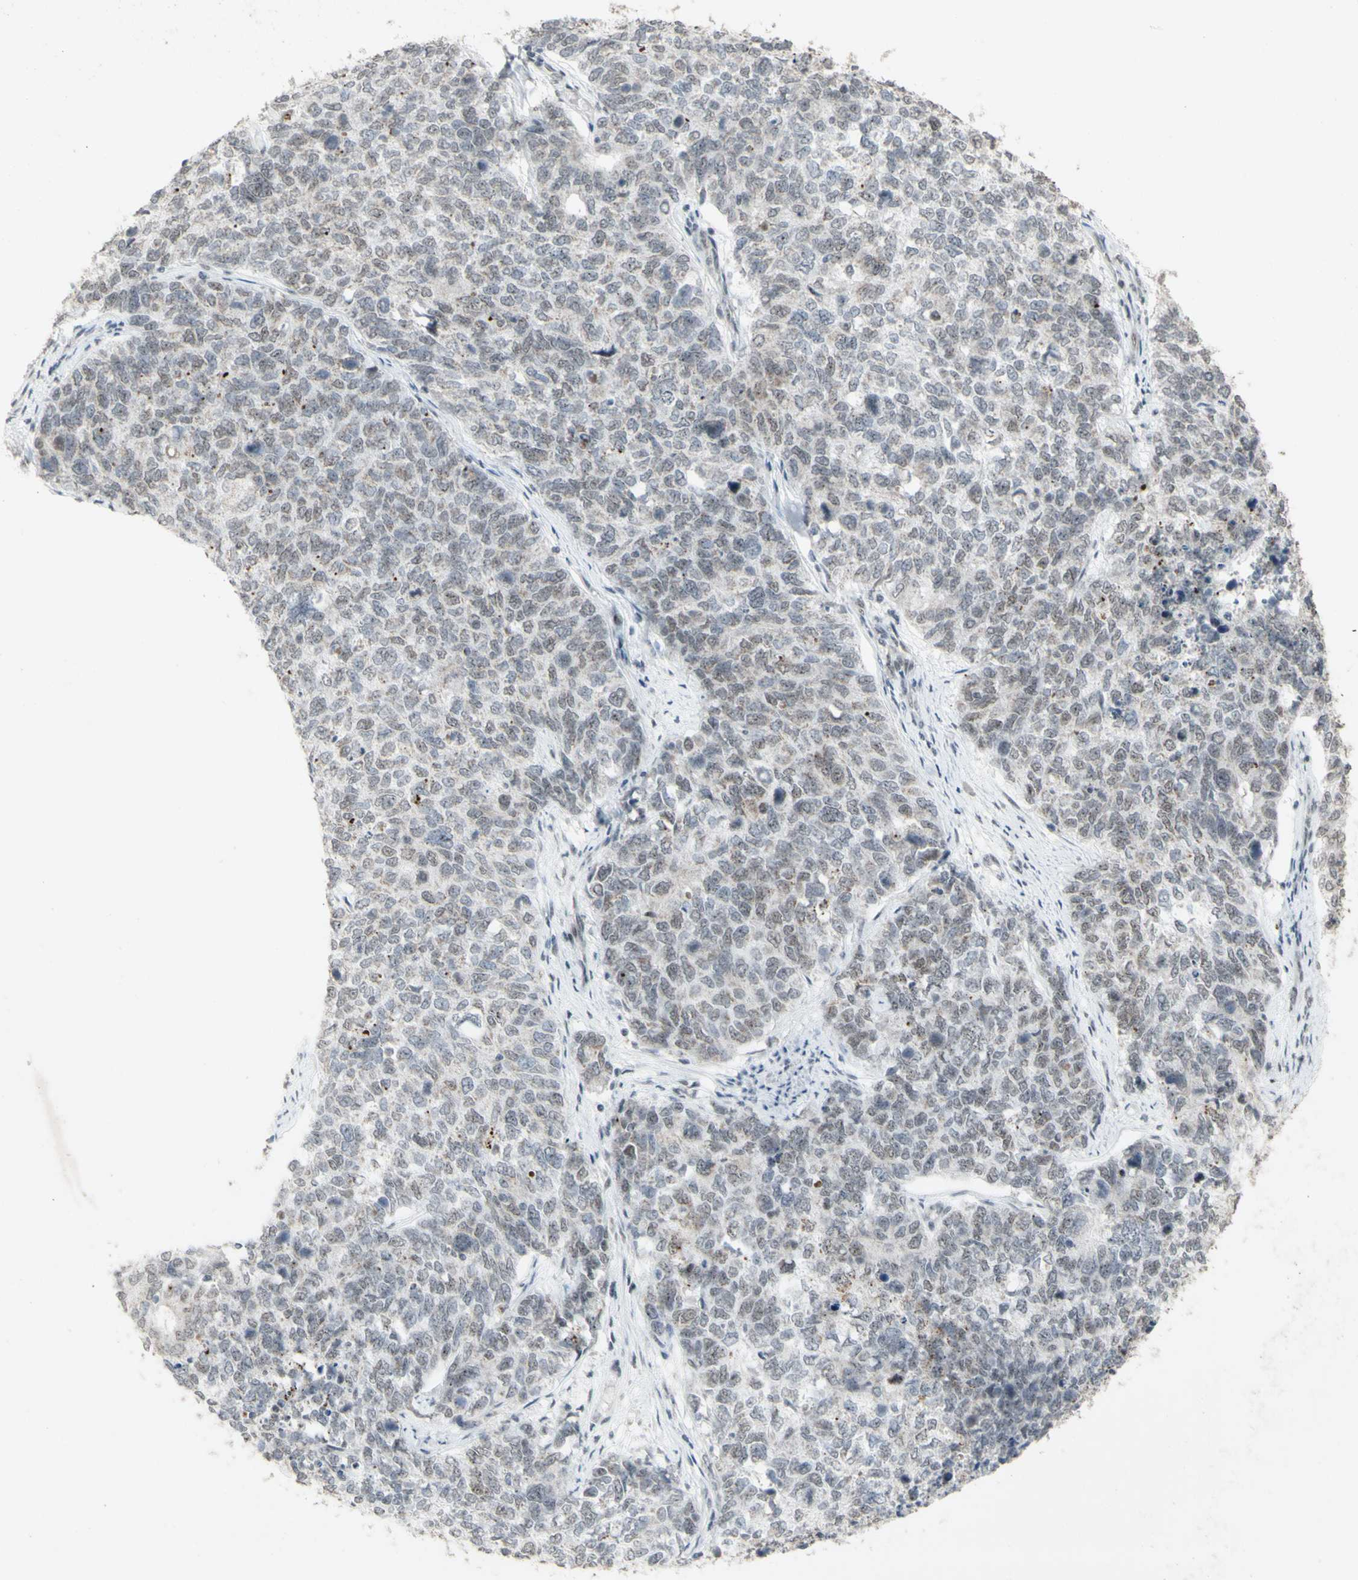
{"staining": {"intensity": "weak", "quantity": "25%-75%", "location": "nuclear"}, "tissue": "cervical cancer", "cell_type": "Tumor cells", "image_type": "cancer", "snomed": [{"axis": "morphology", "description": "Squamous cell carcinoma, NOS"}, {"axis": "topography", "description": "Cervix"}], "caption": "Protein staining of cervical squamous cell carcinoma tissue displays weak nuclear expression in about 25%-75% of tumor cells. The protein of interest is stained brown, and the nuclei are stained in blue (DAB IHC with brightfield microscopy, high magnification).", "gene": "CENPB", "patient": {"sex": "female", "age": 63}}